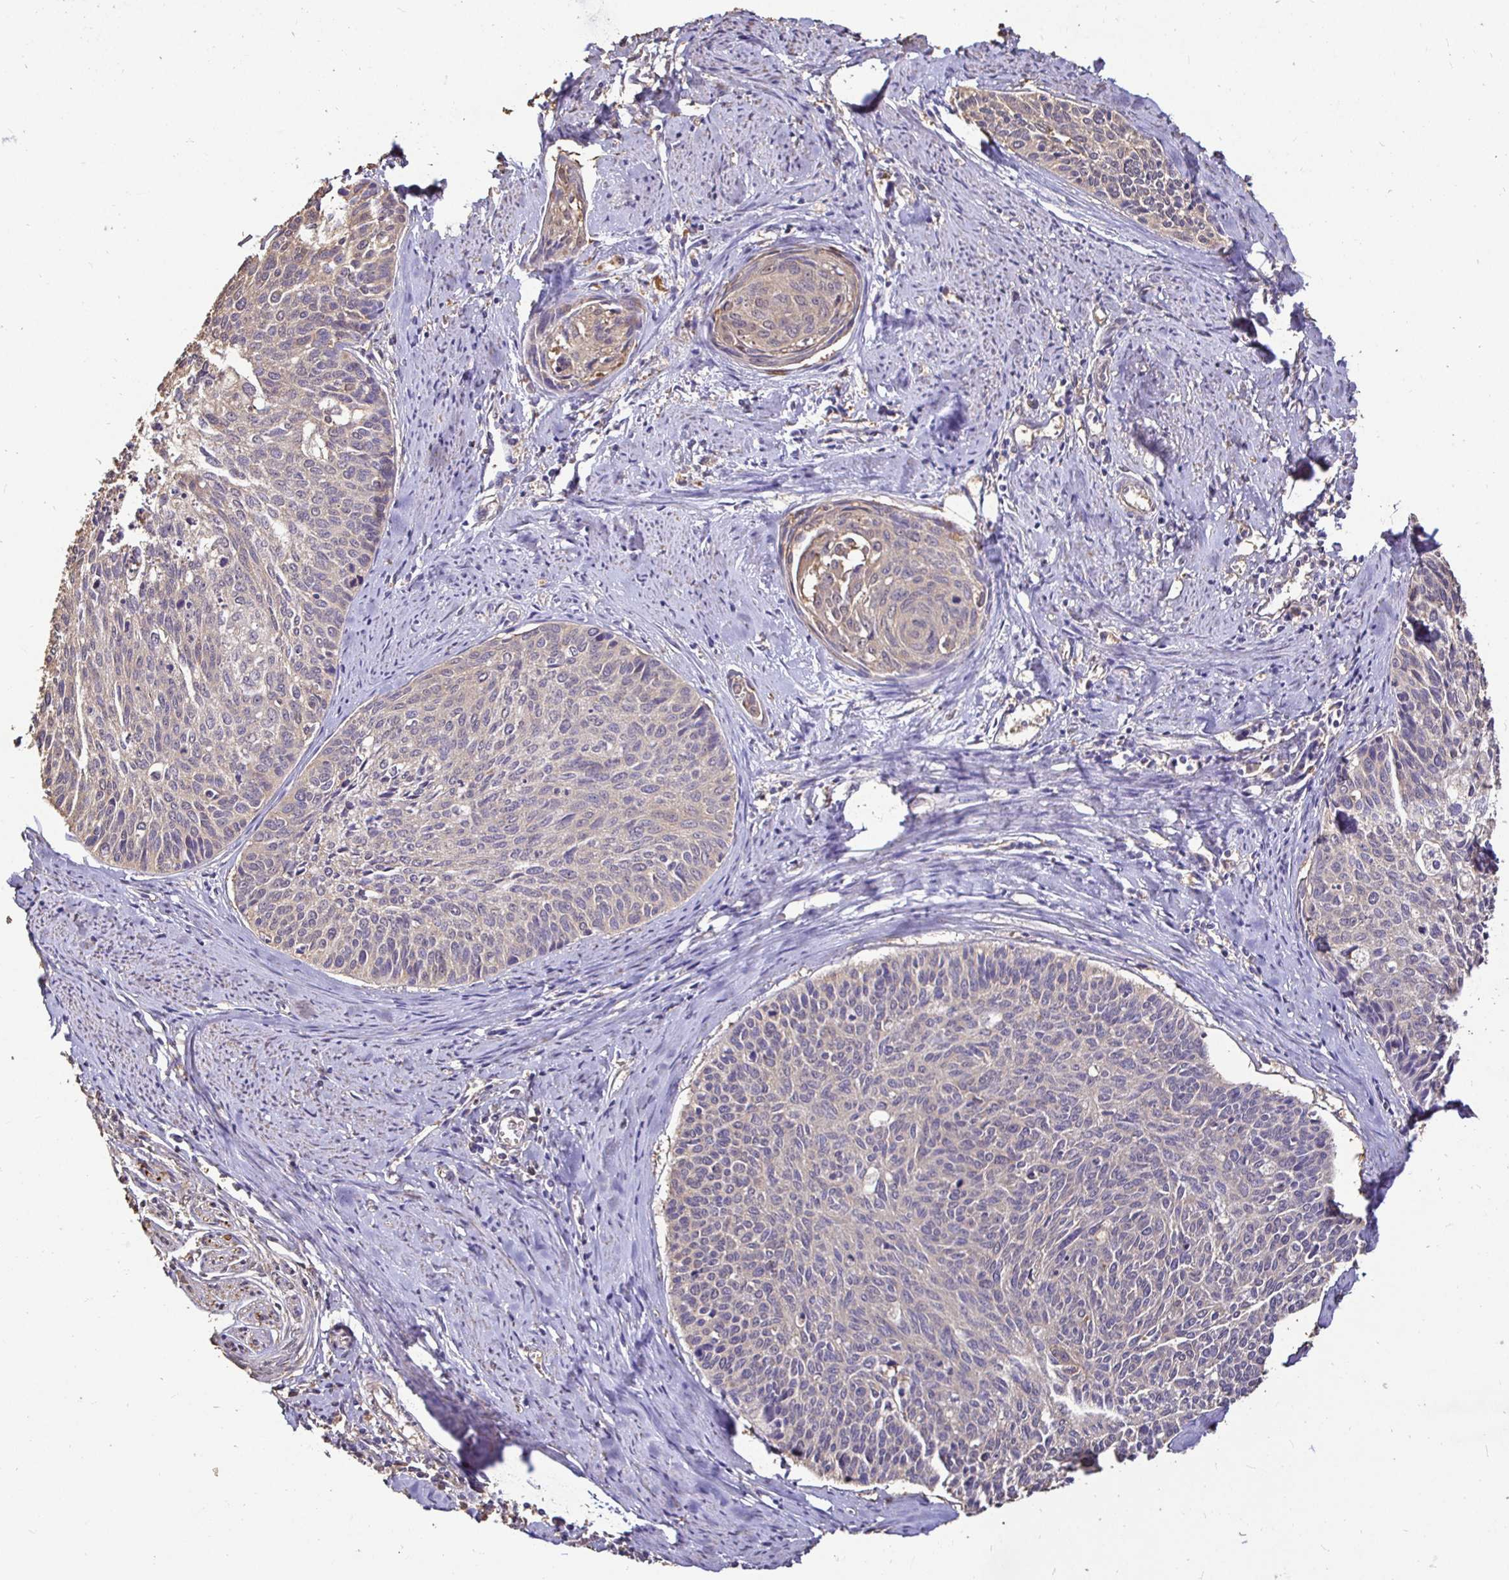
{"staining": {"intensity": "negative", "quantity": "none", "location": "none"}, "tissue": "cervical cancer", "cell_type": "Tumor cells", "image_type": "cancer", "snomed": [{"axis": "morphology", "description": "Squamous cell carcinoma, NOS"}, {"axis": "topography", "description": "Cervix"}], "caption": "Protein analysis of squamous cell carcinoma (cervical) exhibits no significant positivity in tumor cells.", "gene": "MAPK8IP3", "patient": {"sex": "female", "age": 55}}